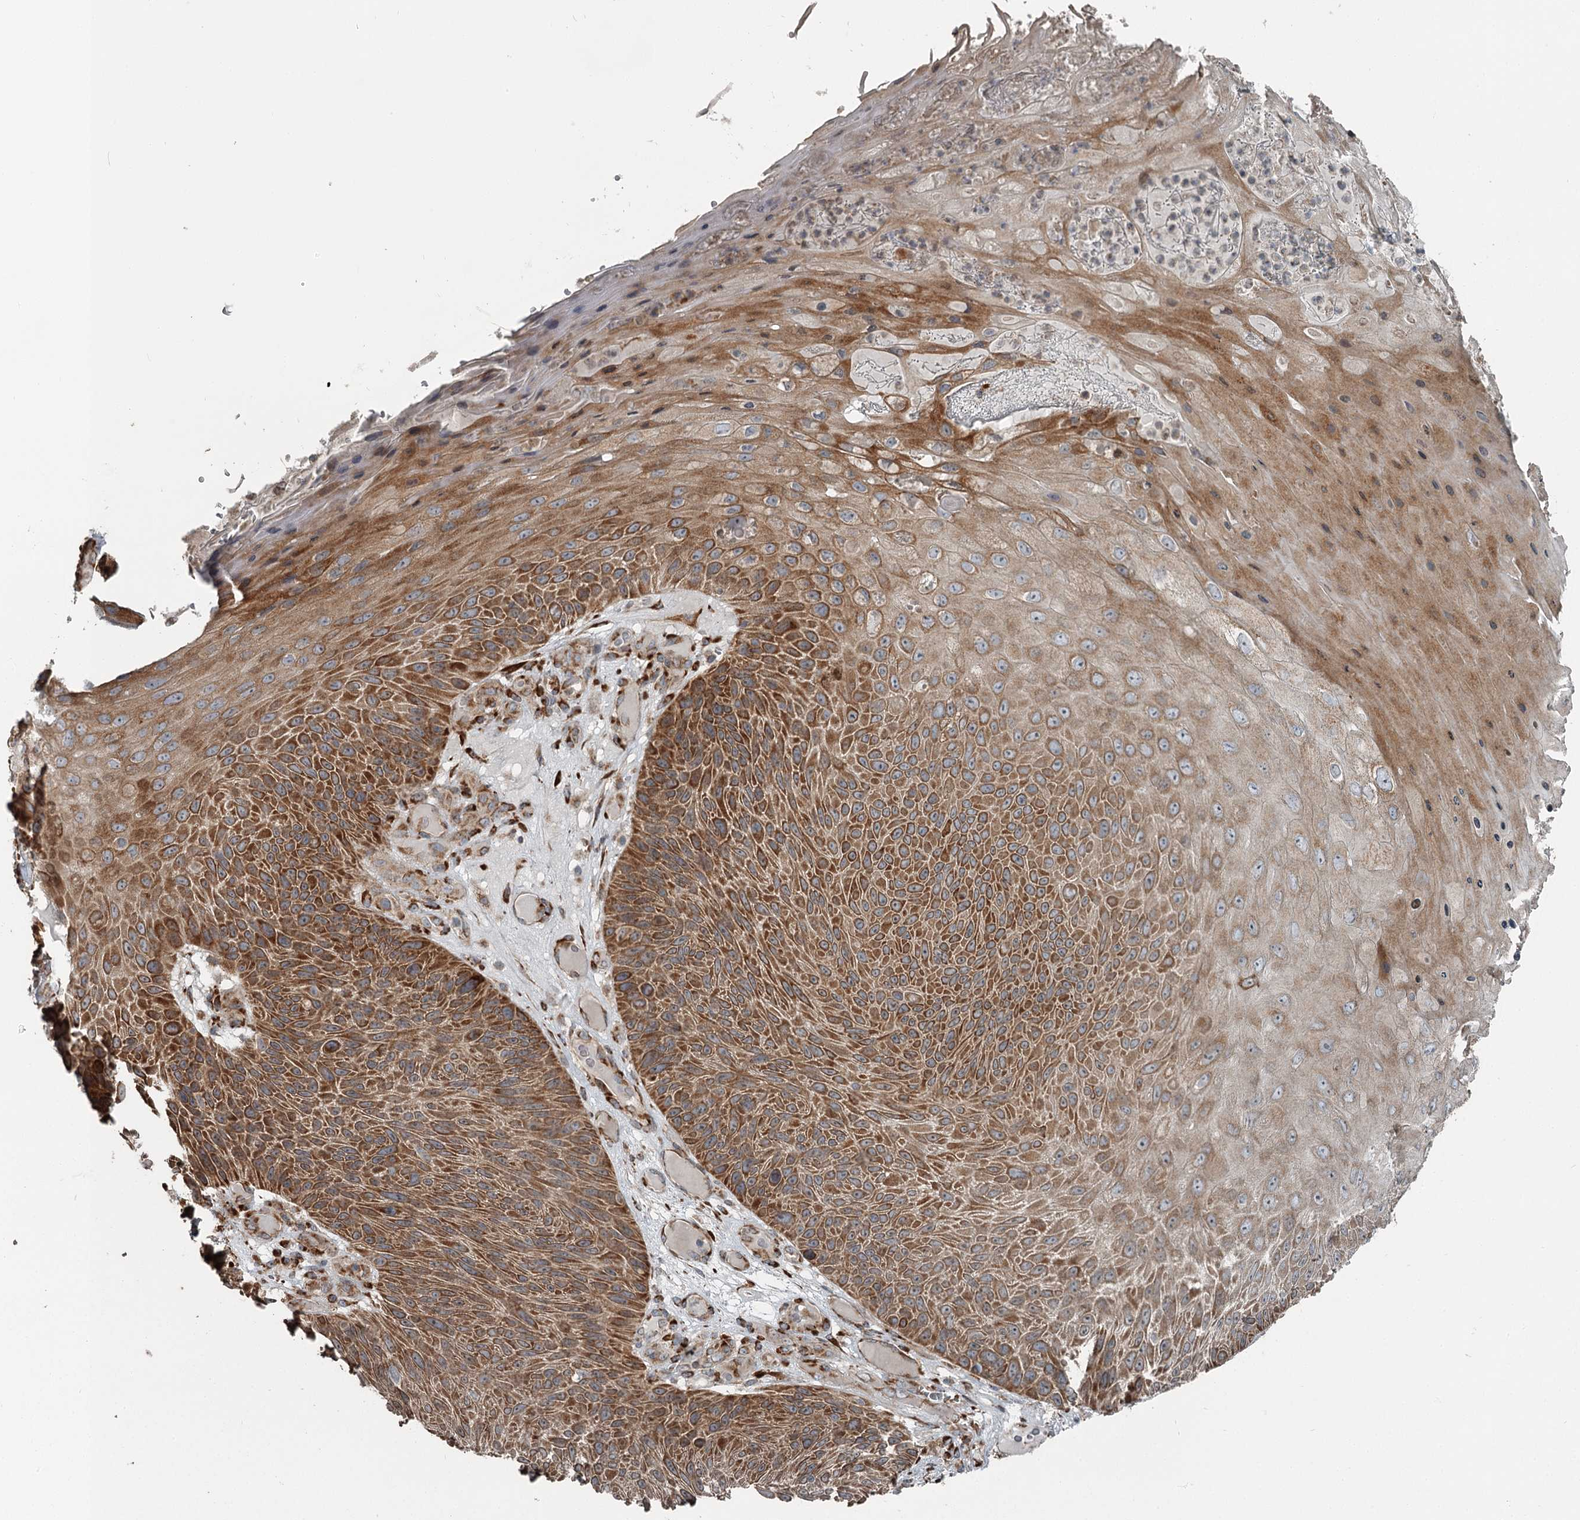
{"staining": {"intensity": "moderate", "quantity": ">75%", "location": "cytoplasmic/membranous"}, "tissue": "skin cancer", "cell_type": "Tumor cells", "image_type": "cancer", "snomed": [{"axis": "morphology", "description": "Squamous cell carcinoma, NOS"}, {"axis": "topography", "description": "Skin"}], "caption": "Immunohistochemical staining of human squamous cell carcinoma (skin) exhibits medium levels of moderate cytoplasmic/membranous protein expression in about >75% of tumor cells. (Brightfield microscopy of DAB IHC at high magnification).", "gene": "RASSF8", "patient": {"sex": "female", "age": 88}}